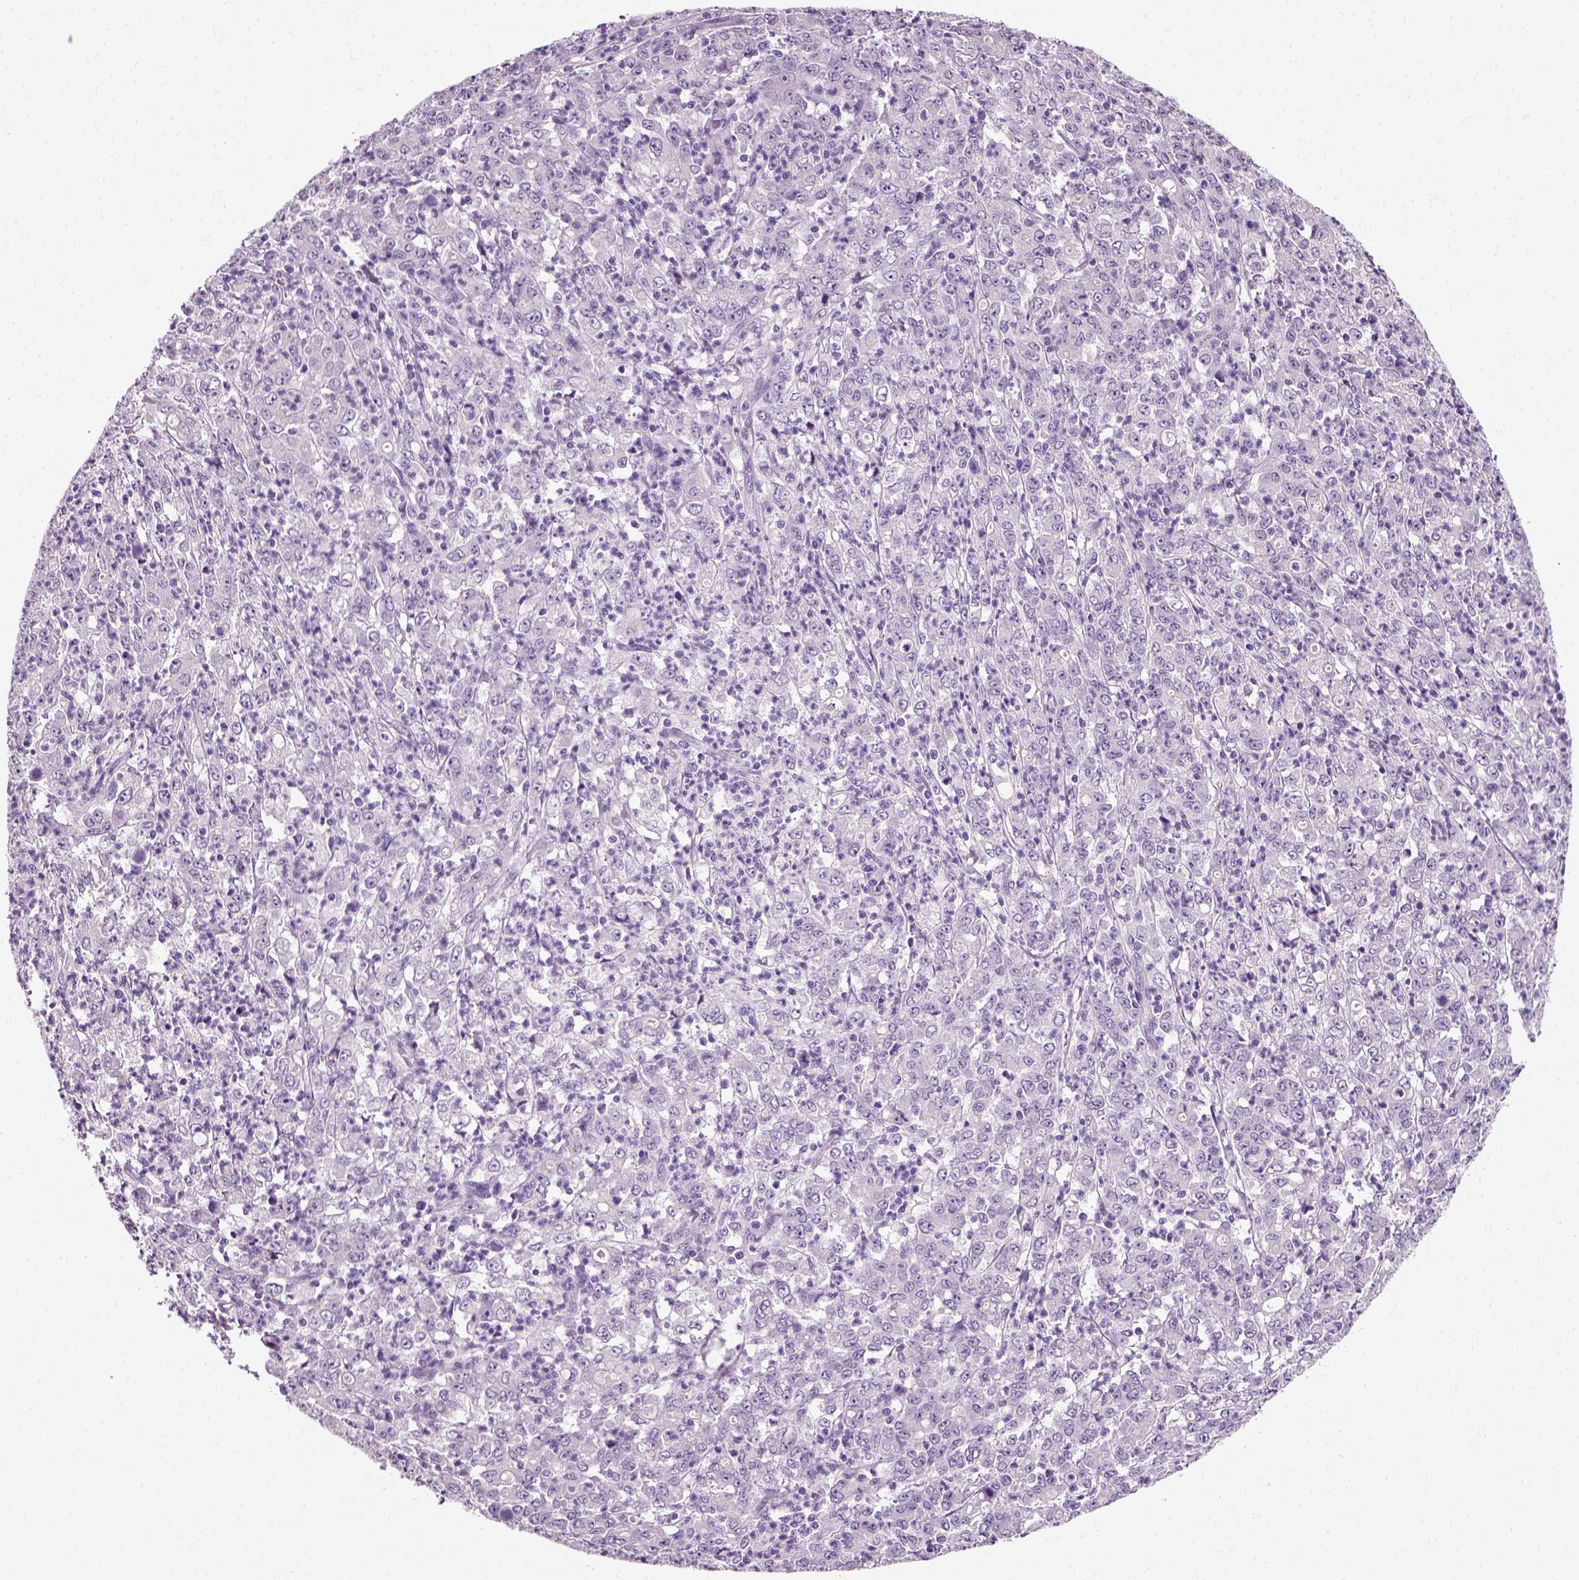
{"staining": {"intensity": "negative", "quantity": "none", "location": "none"}, "tissue": "stomach cancer", "cell_type": "Tumor cells", "image_type": "cancer", "snomed": [{"axis": "morphology", "description": "Adenocarcinoma, NOS"}, {"axis": "topography", "description": "Stomach, lower"}], "caption": "The image demonstrates no significant positivity in tumor cells of adenocarcinoma (stomach).", "gene": "SPATA31E1", "patient": {"sex": "female", "age": 71}}